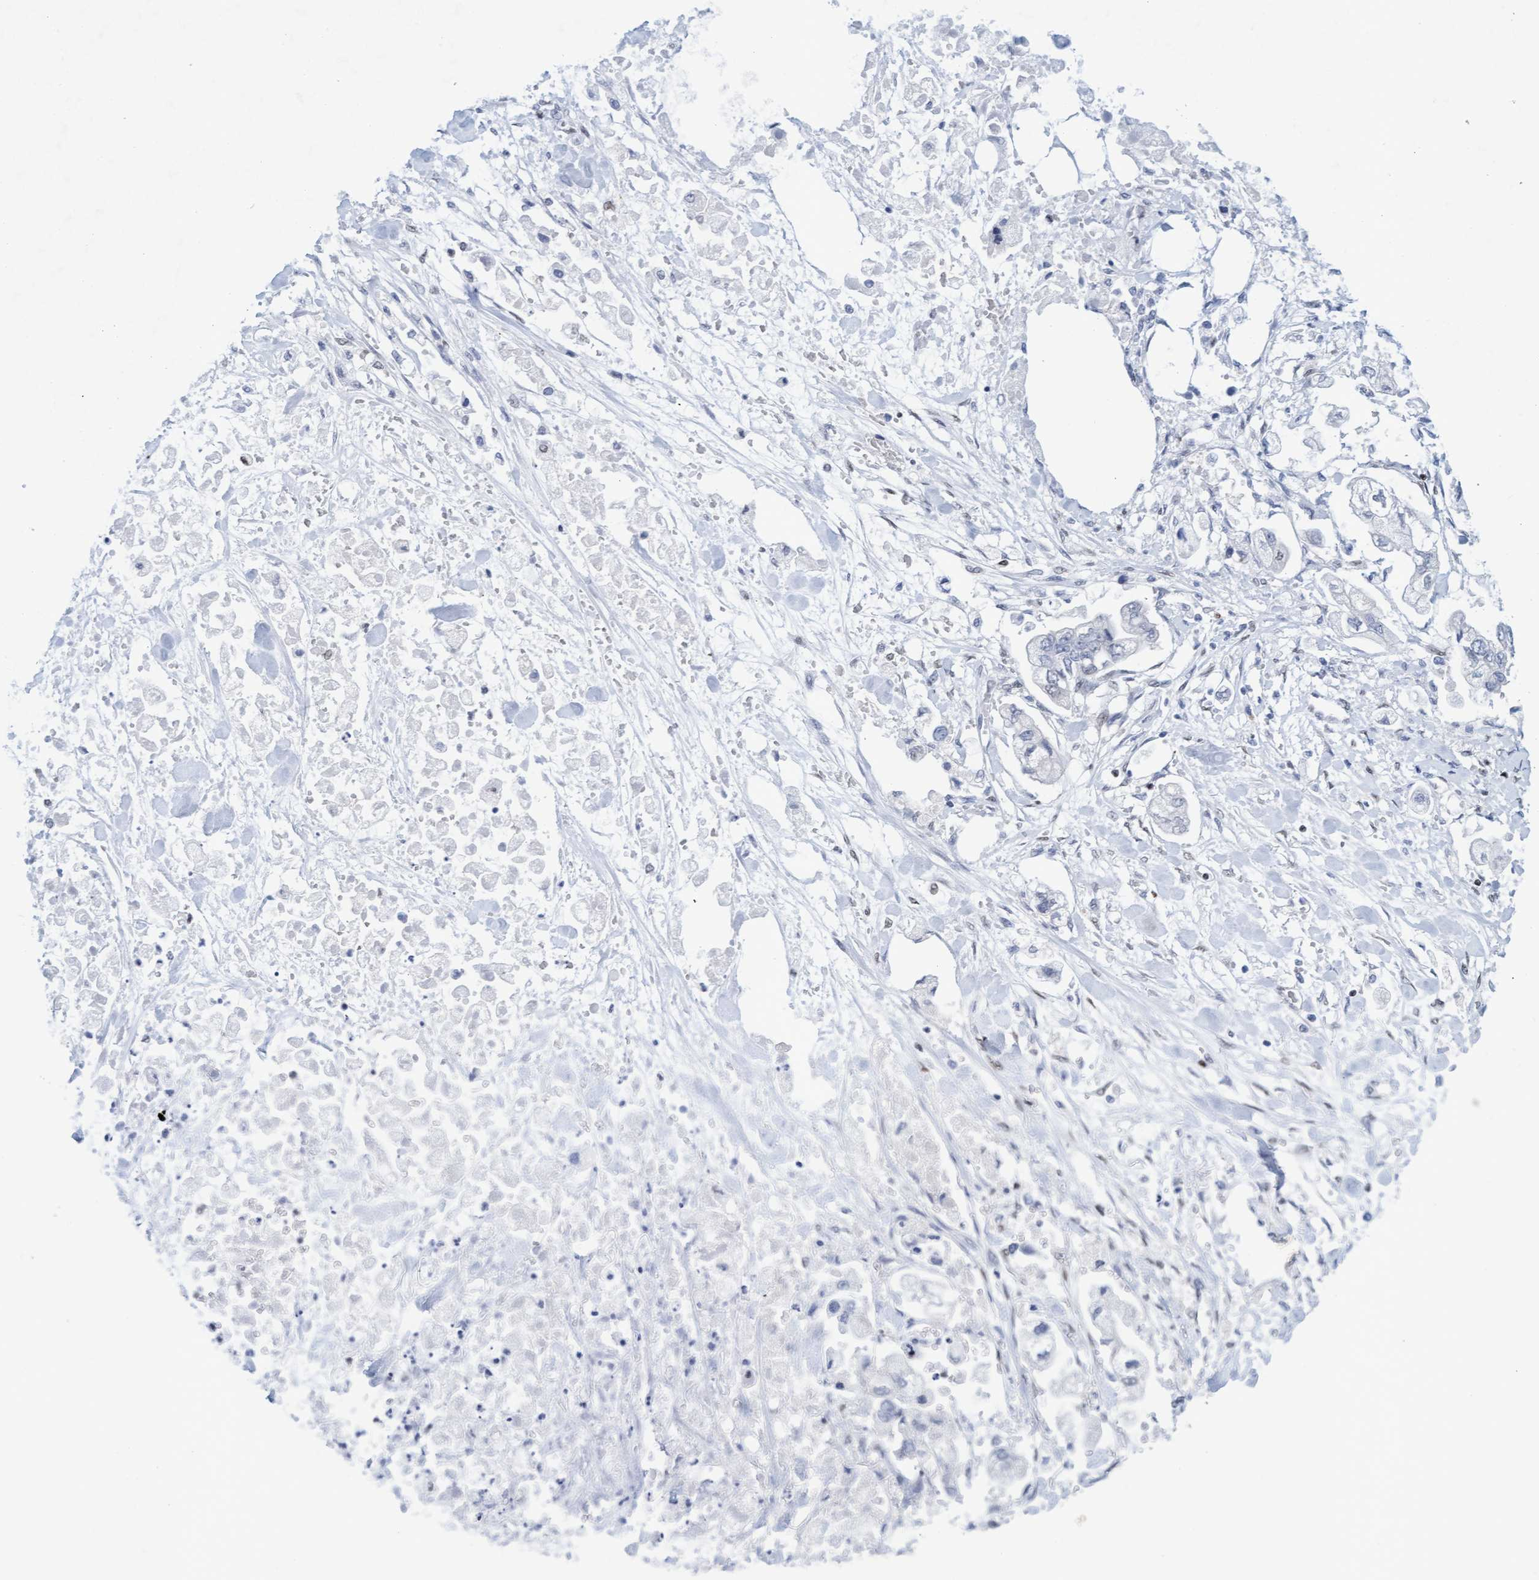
{"staining": {"intensity": "negative", "quantity": "none", "location": "none"}, "tissue": "stomach cancer", "cell_type": "Tumor cells", "image_type": "cancer", "snomed": [{"axis": "morphology", "description": "Normal tissue, NOS"}, {"axis": "morphology", "description": "Adenocarcinoma, NOS"}, {"axis": "topography", "description": "Stomach"}], "caption": "Immunohistochemistry micrograph of neoplastic tissue: stomach adenocarcinoma stained with DAB displays no significant protein positivity in tumor cells.", "gene": "GLRX2", "patient": {"sex": "male", "age": 62}}